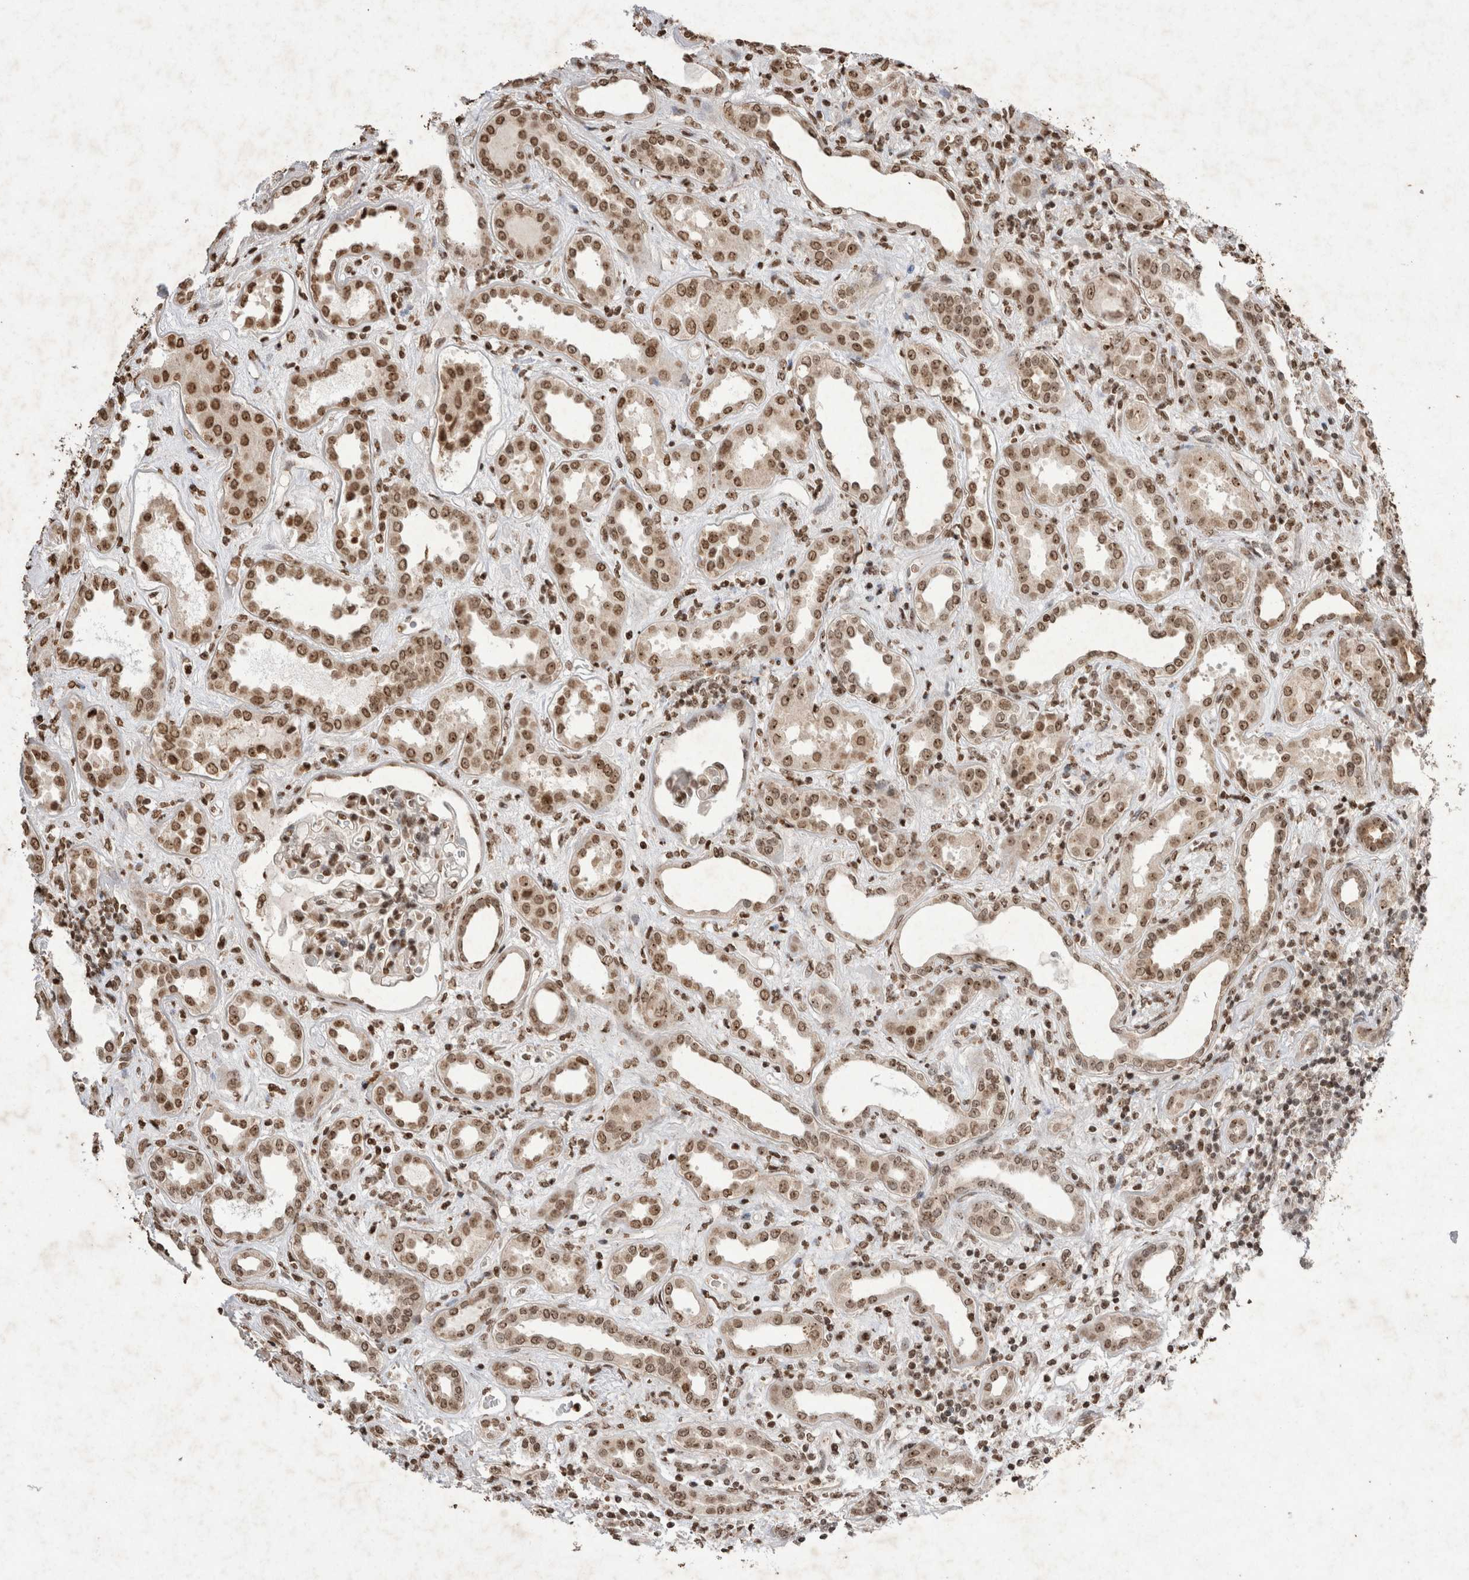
{"staining": {"intensity": "moderate", "quantity": "<25%", "location": "nuclear"}, "tissue": "kidney", "cell_type": "Cells in glomeruli", "image_type": "normal", "snomed": [{"axis": "morphology", "description": "Normal tissue, NOS"}, {"axis": "topography", "description": "Kidney"}], "caption": "IHC photomicrograph of benign kidney: kidney stained using immunohistochemistry (IHC) shows low levels of moderate protein expression localized specifically in the nuclear of cells in glomeruli, appearing as a nuclear brown color.", "gene": "STK11", "patient": {"sex": "male", "age": 59}}